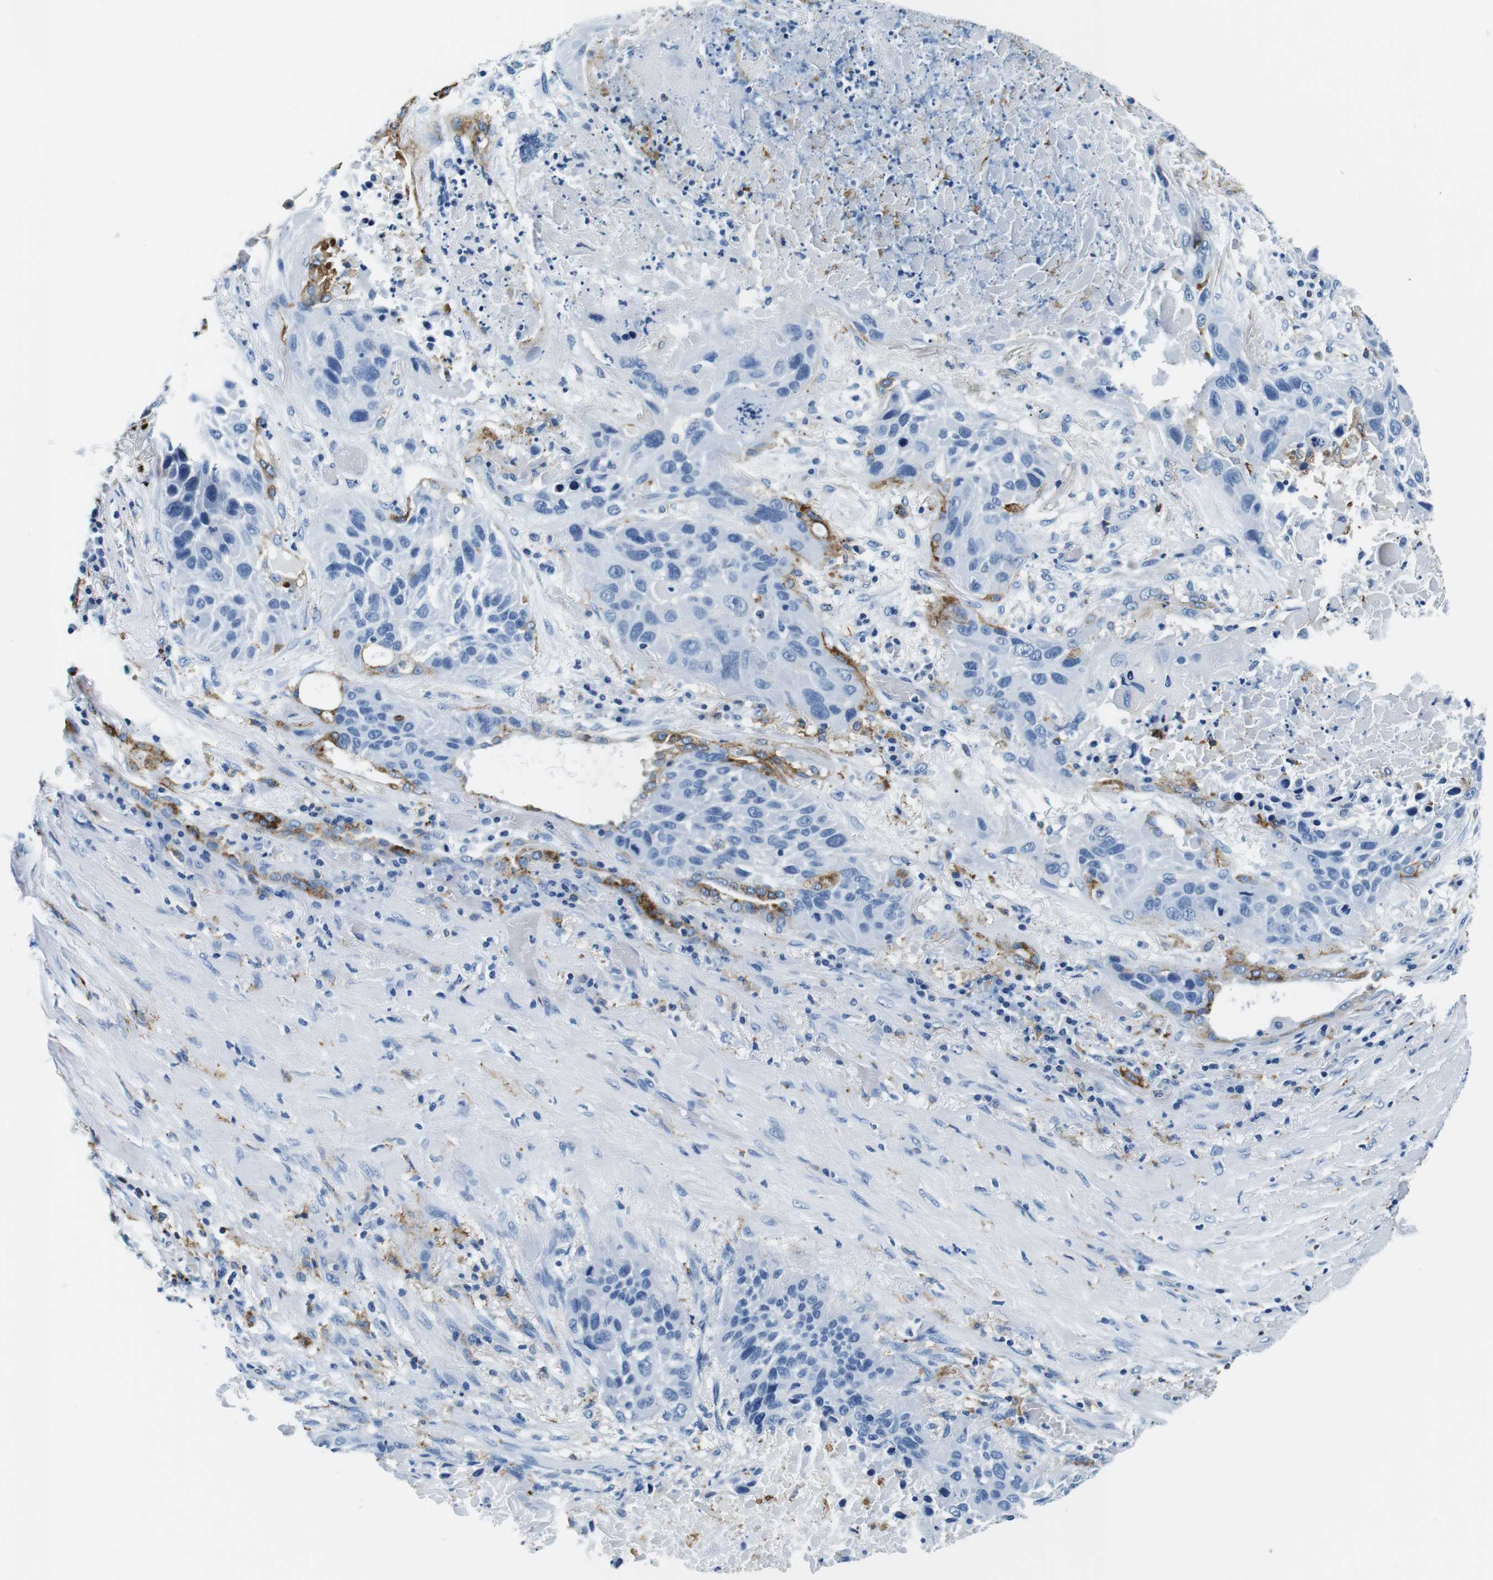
{"staining": {"intensity": "negative", "quantity": "none", "location": "none"}, "tissue": "lung cancer", "cell_type": "Tumor cells", "image_type": "cancer", "snomed": [{"axis": "morphology", "description": "Squamous cell carcinoma, NOS"}, {"axis": "topography", "description": "Lung"}], "caption": "IHC photomicrograph of squamous cell carcinoma (lung) stained for a protein (brown), which reveals no expression in tumor cells.", "gene": "HLA-DRB1", "patient": {"sex": "male", "age": 57}}